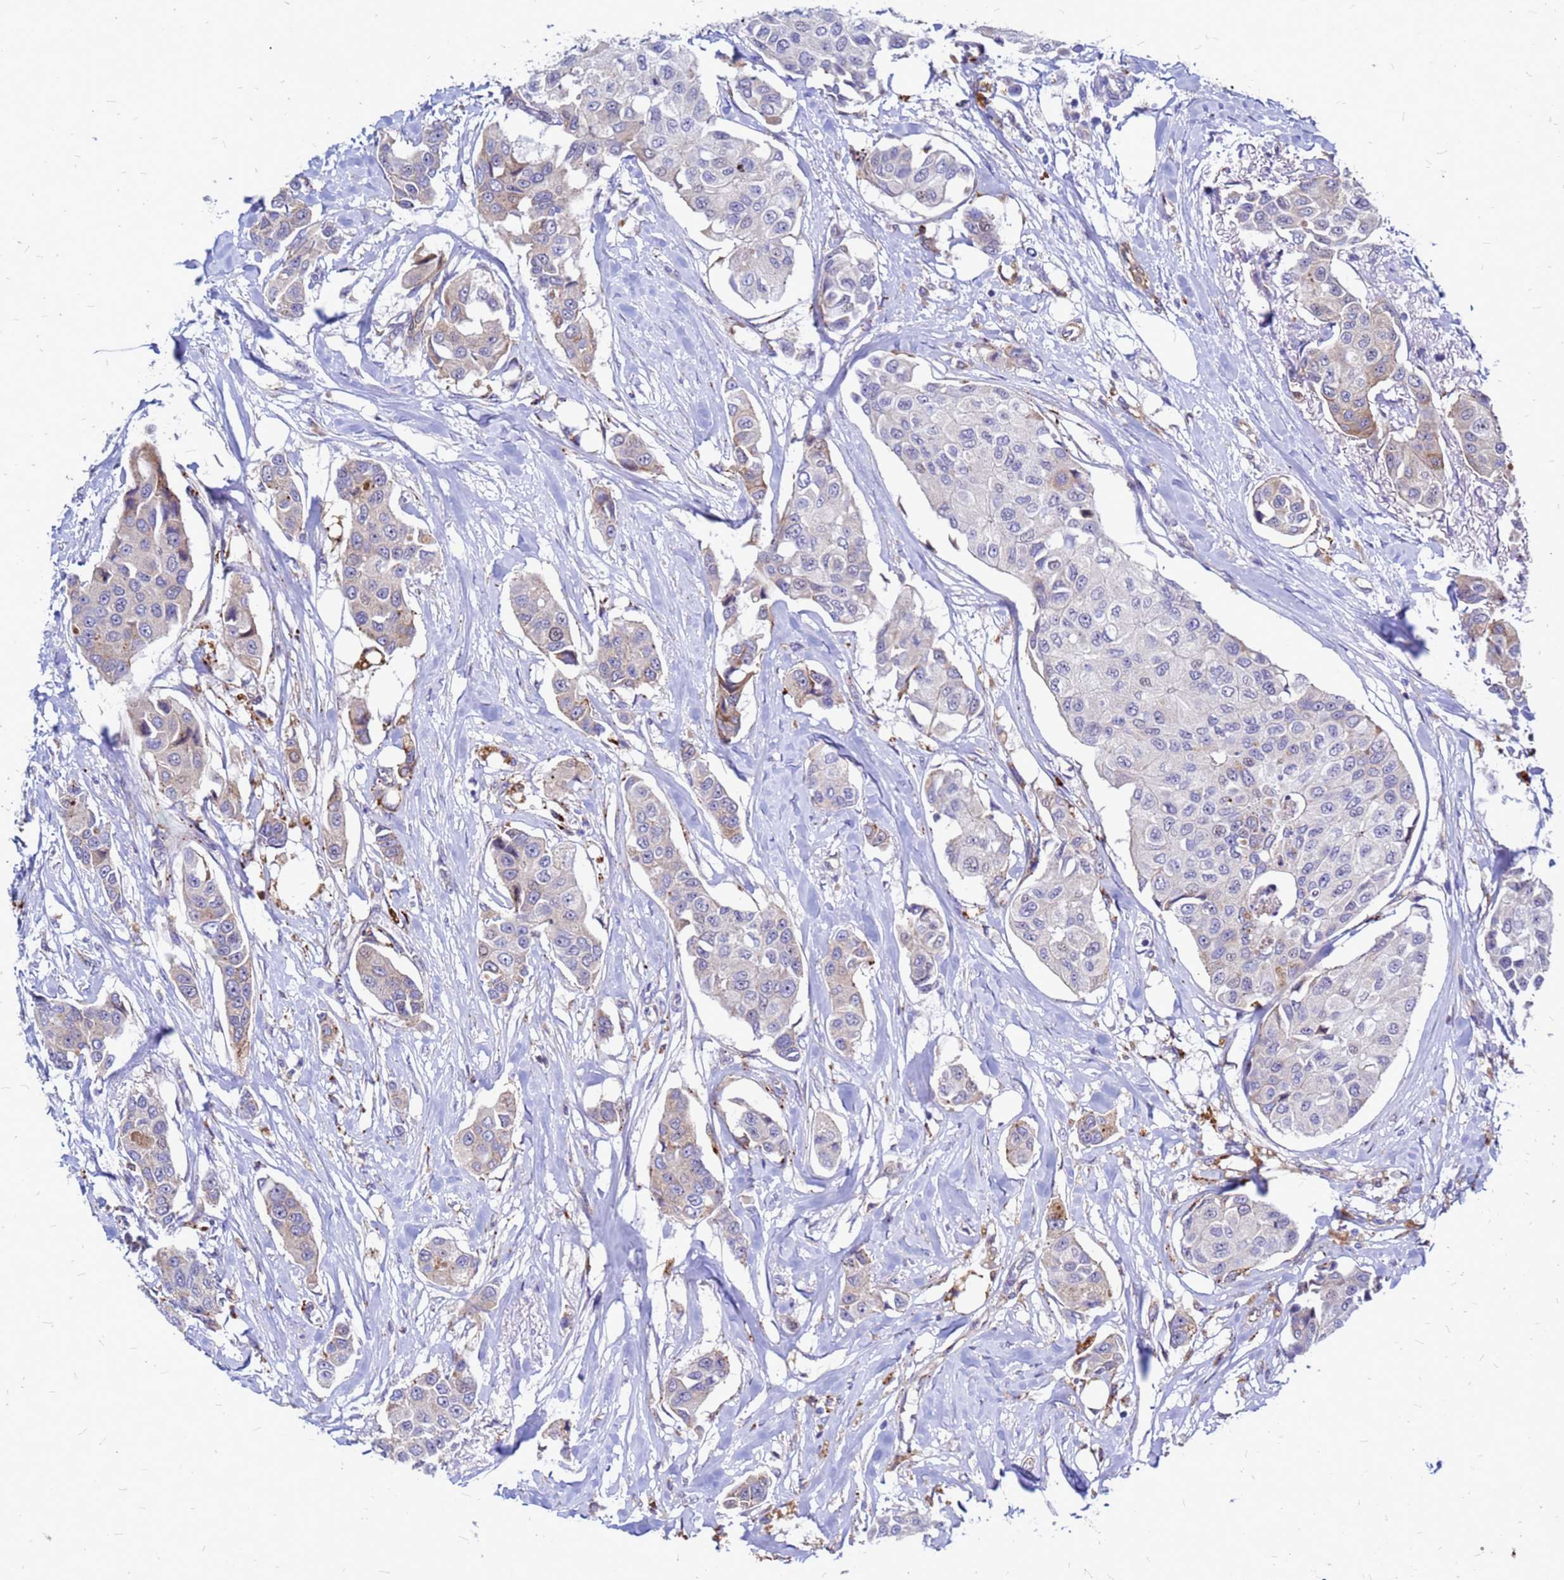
{"staining": {"intensity": "negative", "quantity": "none", "location": "none"}, "tissue": "breast cancer", "cell_type": "Tumor cells", "image_type": "cancer", "snomed": [{"axis": "morphology", "description": "Duct carcinoma"}, {"axis": "topography", "description": "Breast"}], "caption": "A histopathology image of breast cancer (intraductal carcinoma) stained for a protein demonstrates no brown staining in tumor cells.", "gene": "NOSTRIN", "patient": {"sex": "female", "age": 80}}